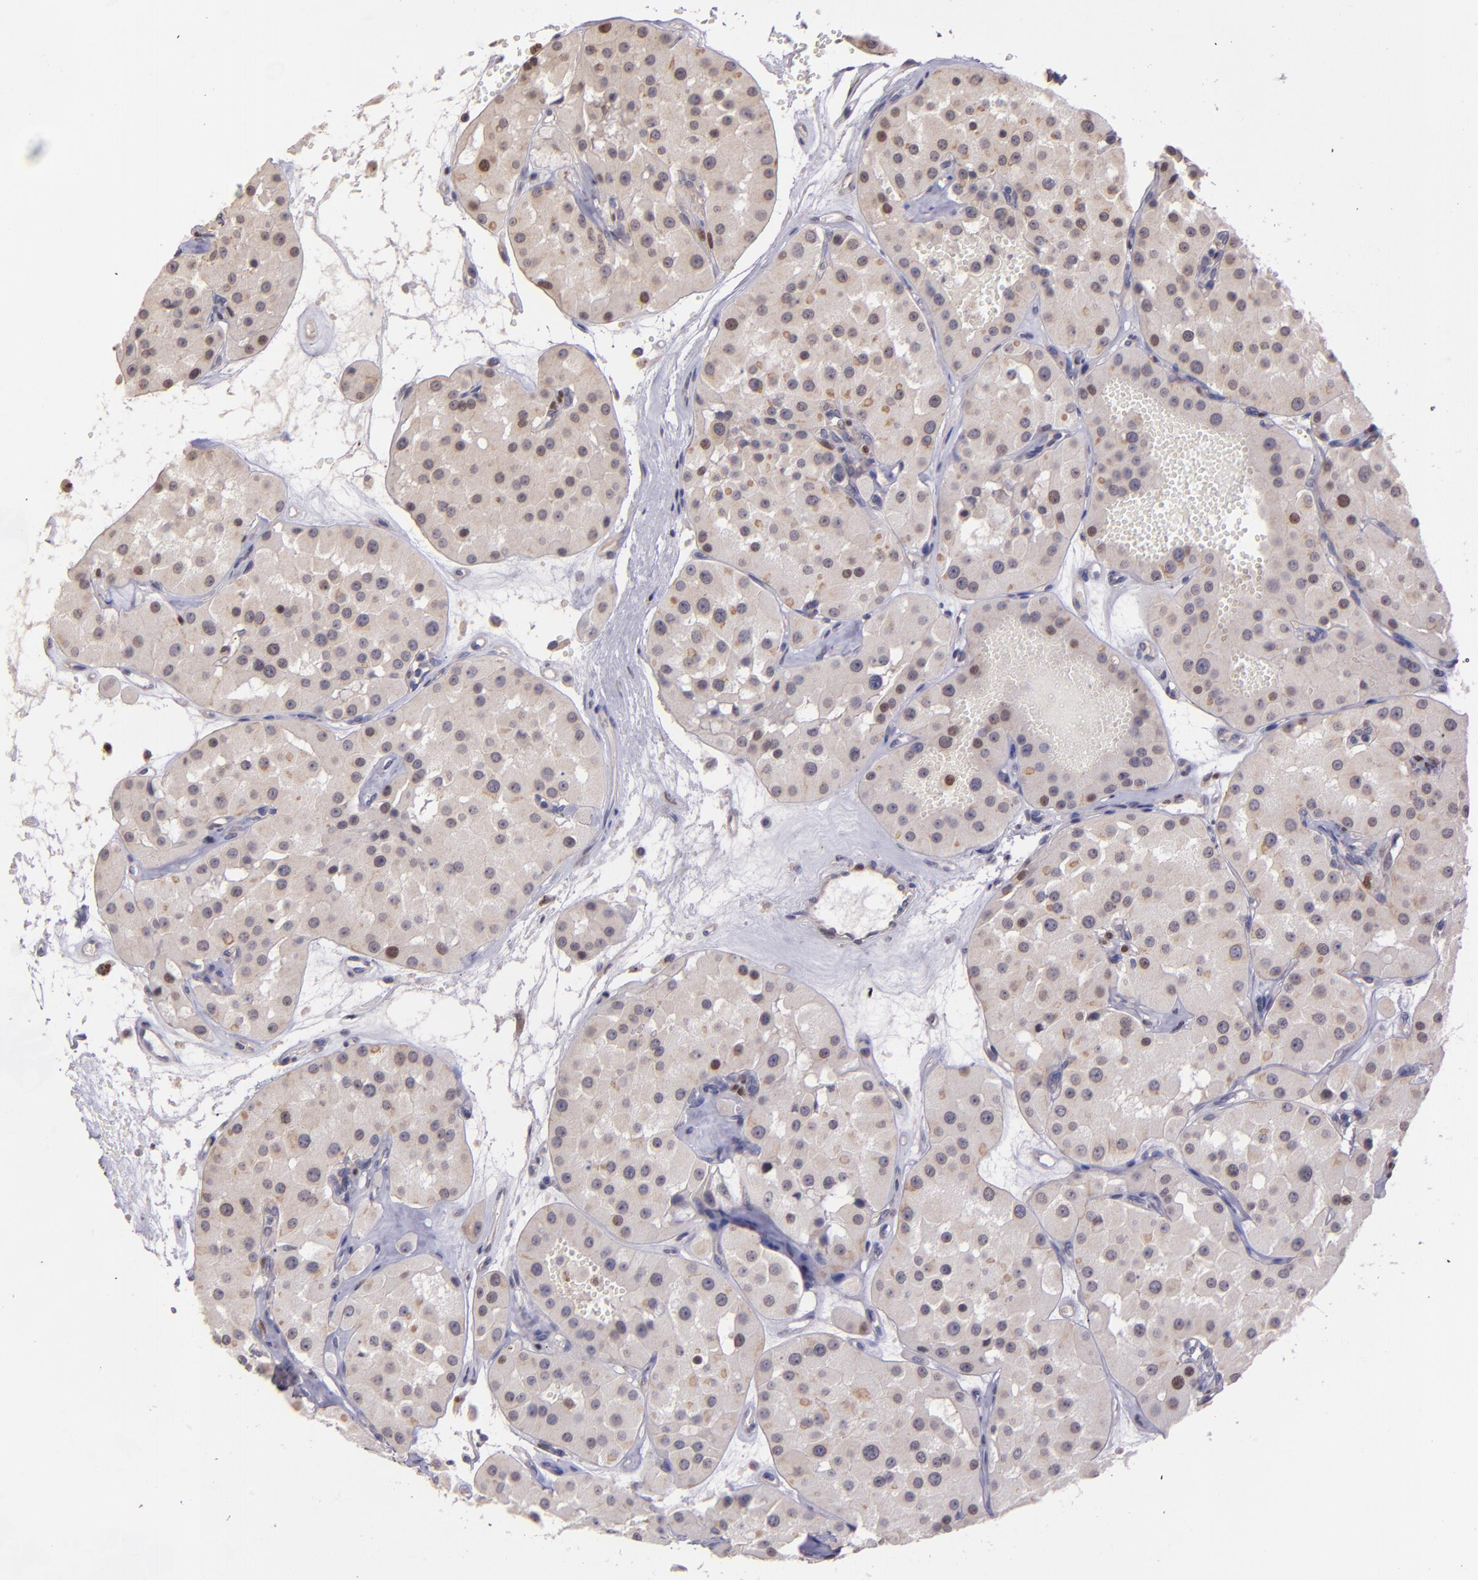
{"staining": {"intensity": "weak", "quantity": "25%-75%", "location": "cytoplasmic/membranous,nuclear"}, "tissue": "renal cancer", "cell_type": "Tumor cells", "image_type": "cancer", "snomed": [{"axis": "morphology", "description": "Adenocarcinoma, uncertain malignant potential"}, {"axis": "topography", "description": "Kidney"}], "caption": "Renal adenocarcinoma,  uncertain malignant potential stained with immunohistochemistry (IHC) reveals weak cytoplasmic/membranous and nuclear expression in approximately 25%-75% of tumor cells.", "gene": "NUP62CL", "patient": {"sex": "male", "age": 63}}